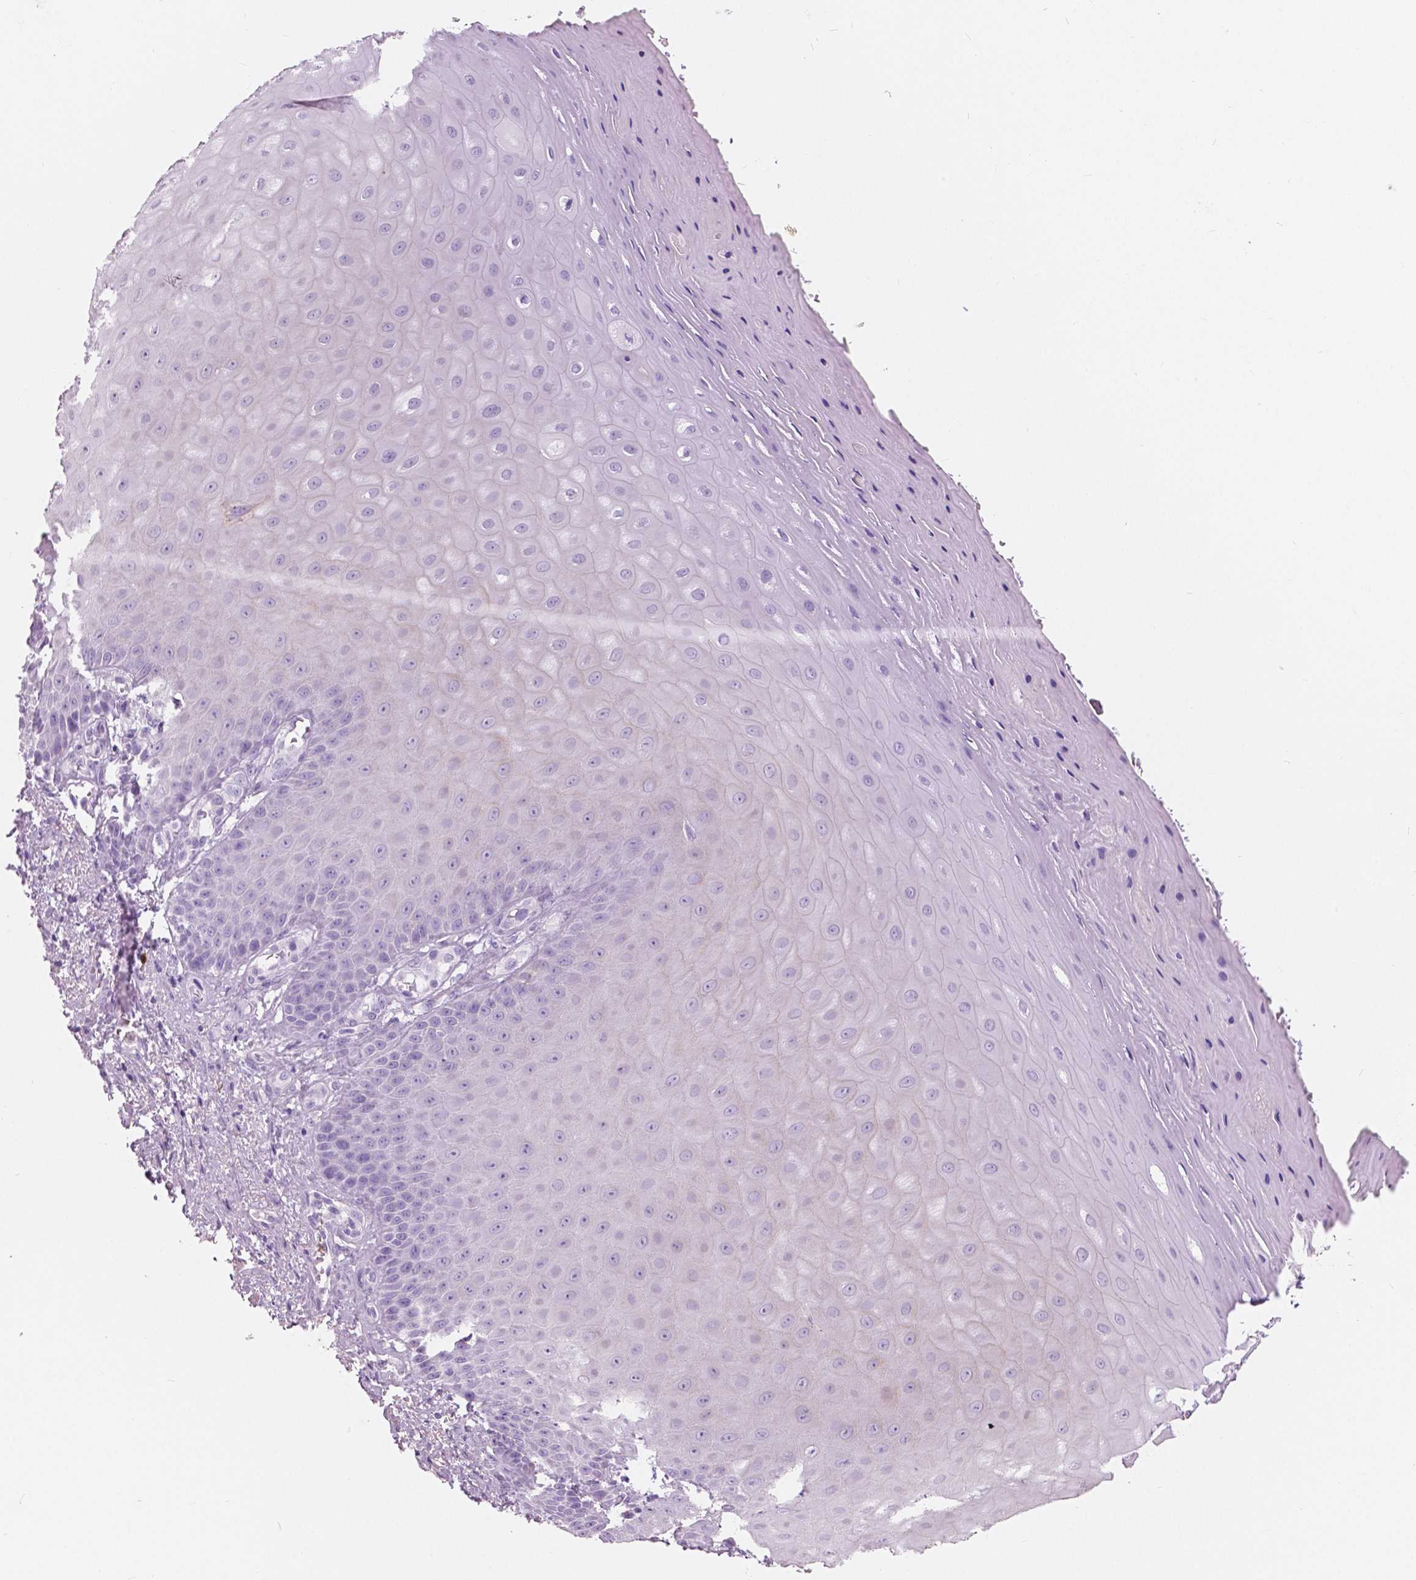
{"staining": {"intensity": "weak", "quantity": "25%-75%", "location": "cytoplasmic/membranous"}, "tissue": "vagina", "cell_type": "Squamous epithelial cells", "image_type": "normal", "snomed": [{"axis": "morphology", "description": "Normal tissue, NOS"}, {"axis": "topography", "description": "Vagina"}], "caption": "Squamous epithelial cells show low levels of weak cytoplasmic/membranous staining in approximately 25%-75% of cells in normal vagina. The staining was performed using DAB to visualize the protein expression in brown, while the nuclei were stained in blue with hematoxylin (Magnification: 20x).", "gene": "CXCR2", "patient": {"sex": "female", "age": 83}}